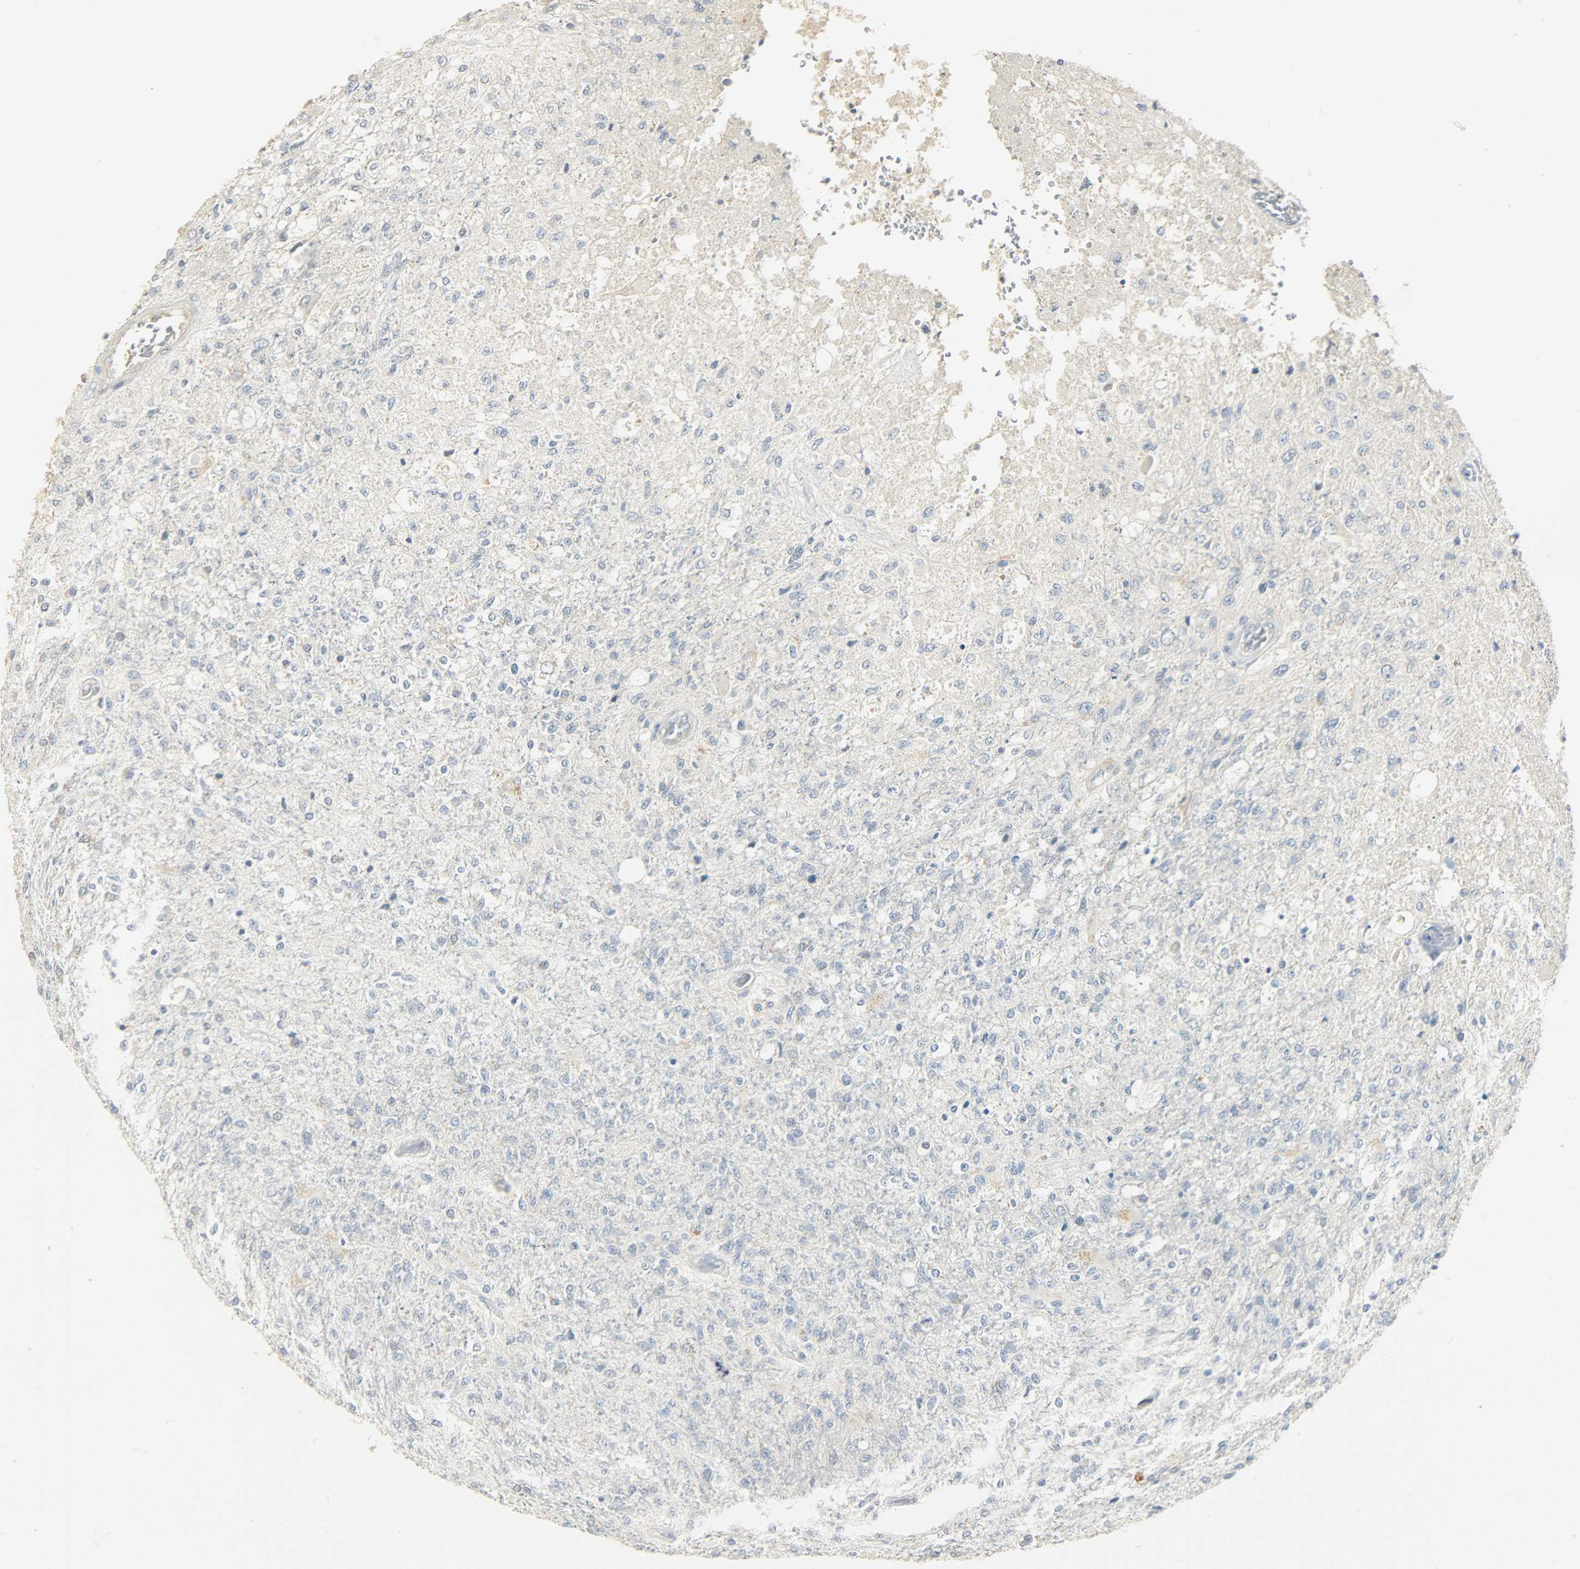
{"staining": {"intensity": "negative", "quantity": "none", "location": "none"}, "tissue": "glioma", "cell_type": "Tumor cells", "image_type": "cancer", "snomed": [{"axis": "morphology", "description": "Normal tissue, NOS"}, {"axis": "morphology", "description": "Glioma, malignant, High grade"}, {"axis": "topography", "description": "Cerebral cortex"}], "caption": "Glioma was stained to show a protein in brown. There is no significant staining in tumor cells.", "gene": "USP13", "patient": {"sex": "male", "age": 77}}